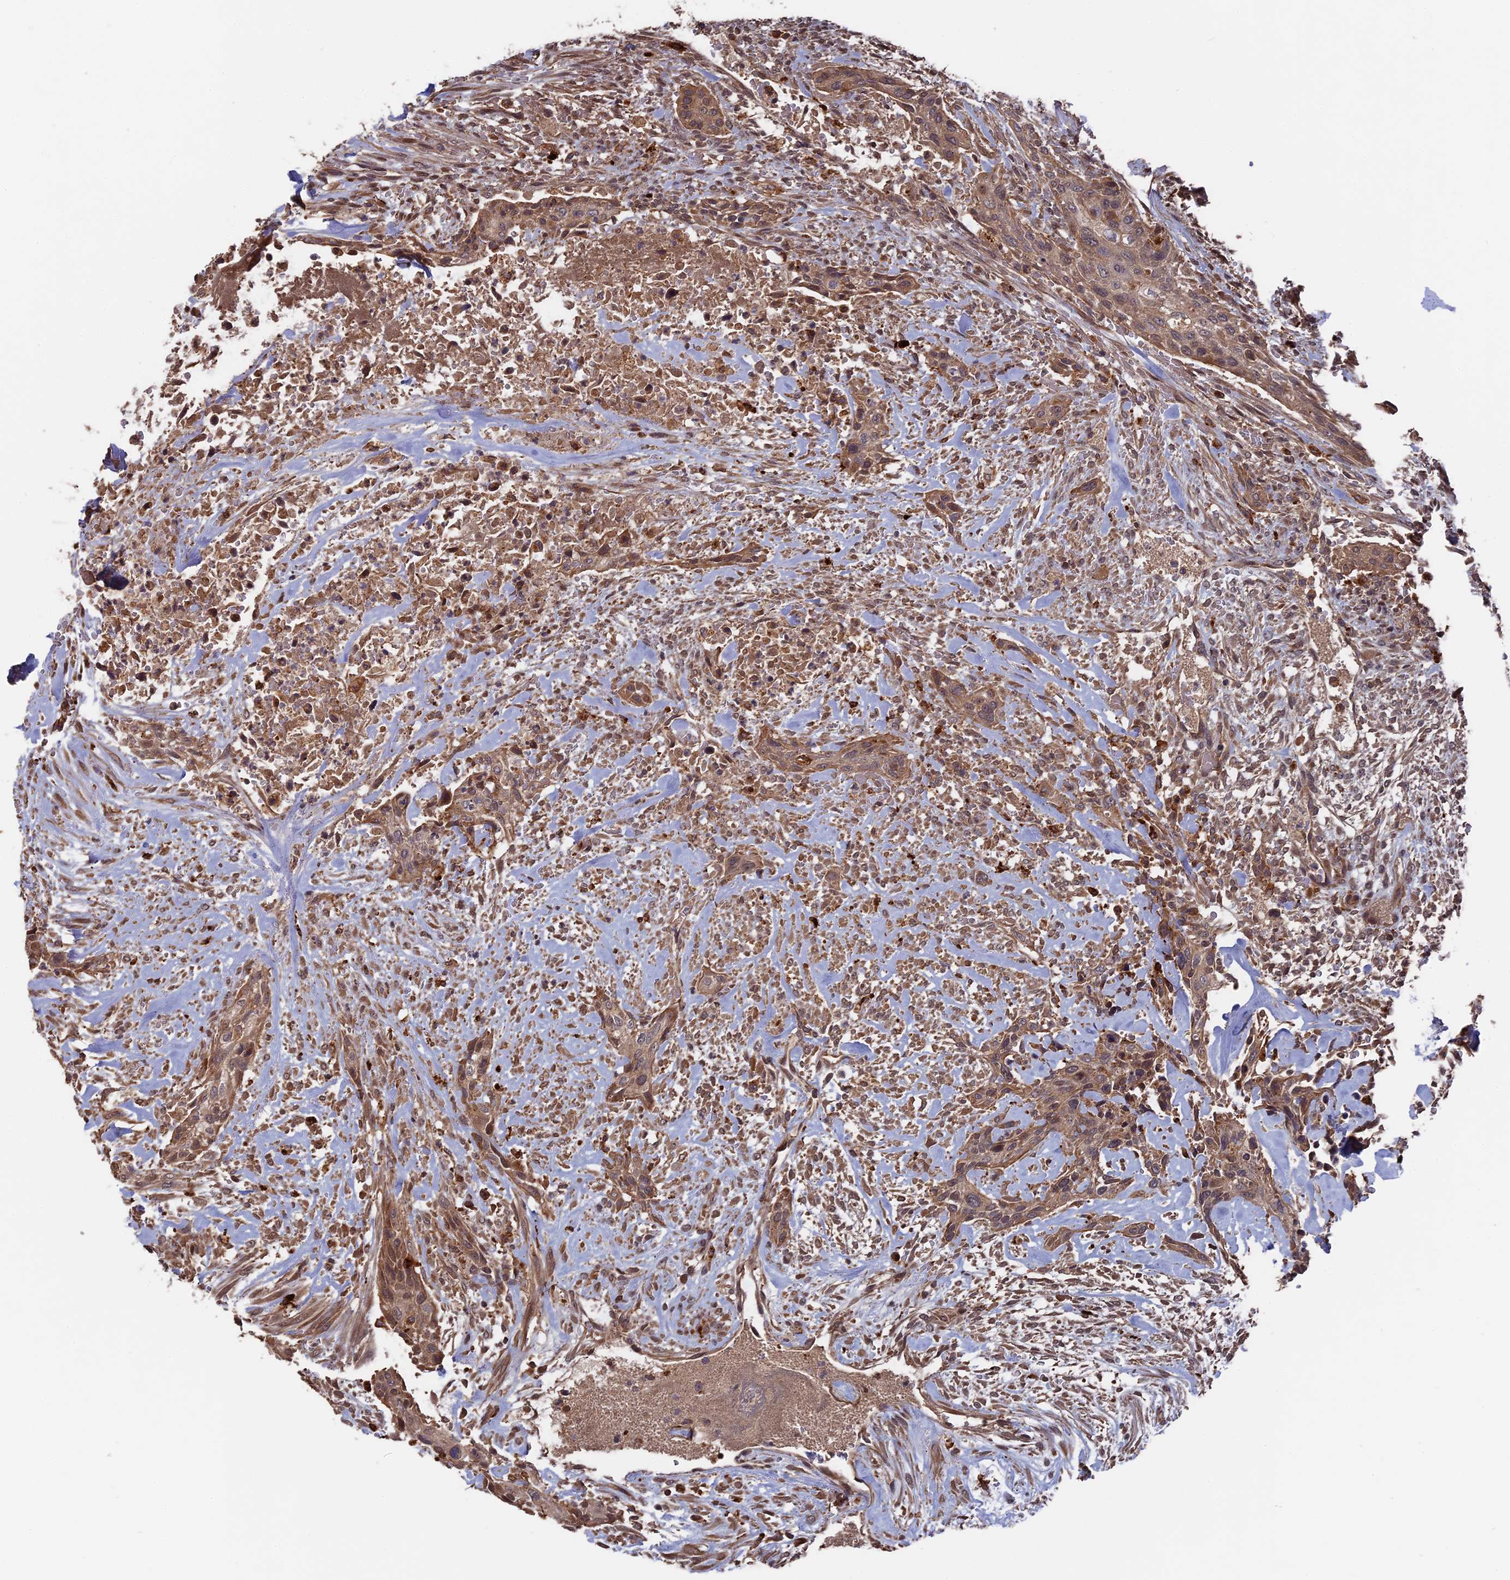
{"staining": {"intensity": "weak", "quantity": ">75%", "location": "cytoplasmic/membranous,nuclear"}, "tissue": "urothelial cancer", "cell_type": "Tumor cells", "image_type": "cancer", "snomed": [{"axis": "morphology", "description": "Urothelial carcinoma, High grade"}, {"axis": "topography", "description": "Urinary bladder"}], "caption": "Weak cytoplasmic/membranous and nuclear expression is seen in about >75% of tumor cells in urothelial cancer. (DAB (3,3'-diaminobenzidine) IHC, brown staining for protein, blue staining for nuclei).", "gene": "TELO2", "patient": {"sex": "male", "age": 35}}